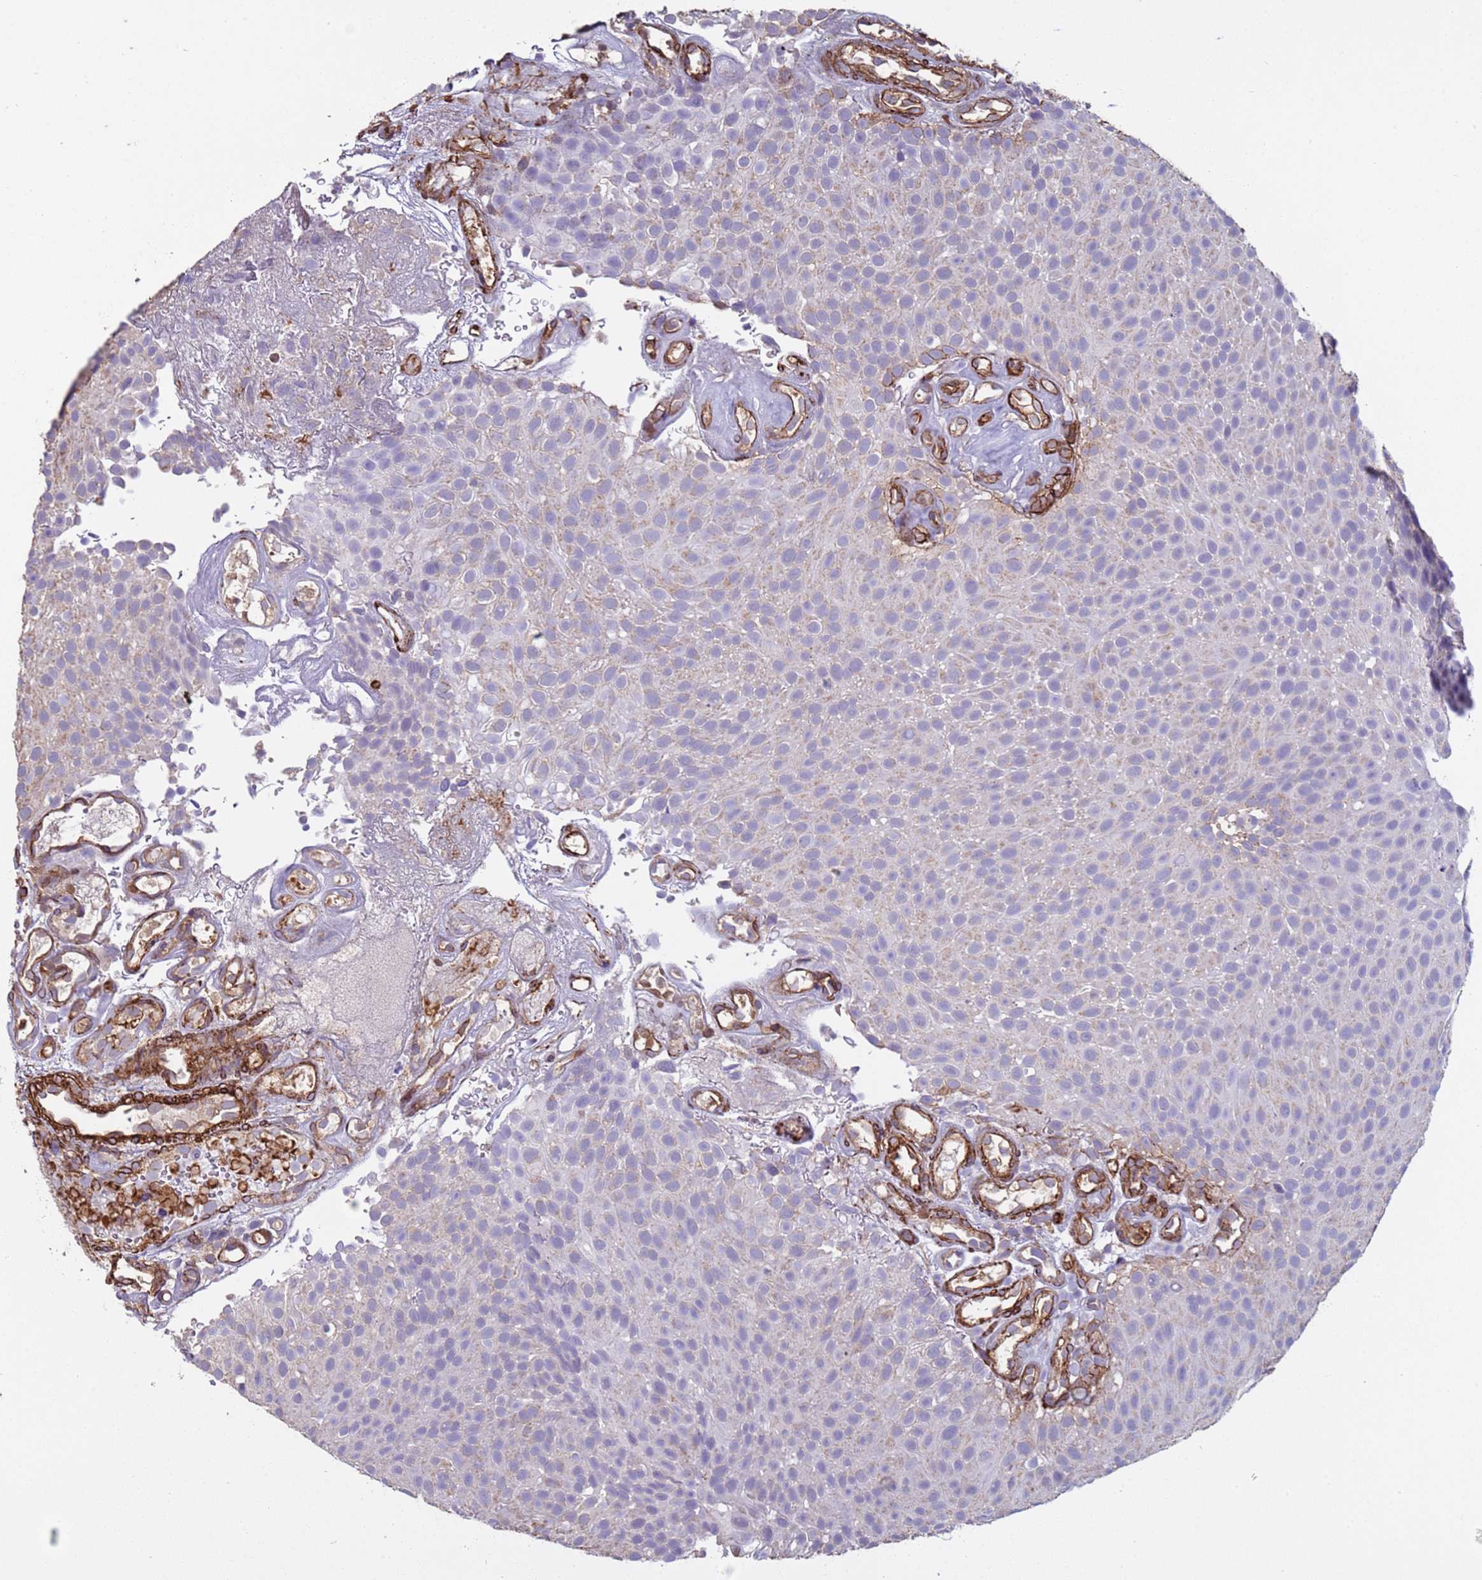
{"staining": {"intensity": "weak", "quantity": "<25%", "location": "cytoplasmic/membranous"}, "tissue": "urothelial cancer", "cell_type": "Tumor cells", "image_type": "cancer", "snomed": [{"axis": "morphology", "description": "Urothelial carcinoma, Low grade"}, {"axis": "topography", "description": "Urinary bladder"}], "caption": "There is no significant staining in tumor cells of urothelial cancer.", "gene": "GASK1A", "patient": {"sex": "male", "age": 78}}